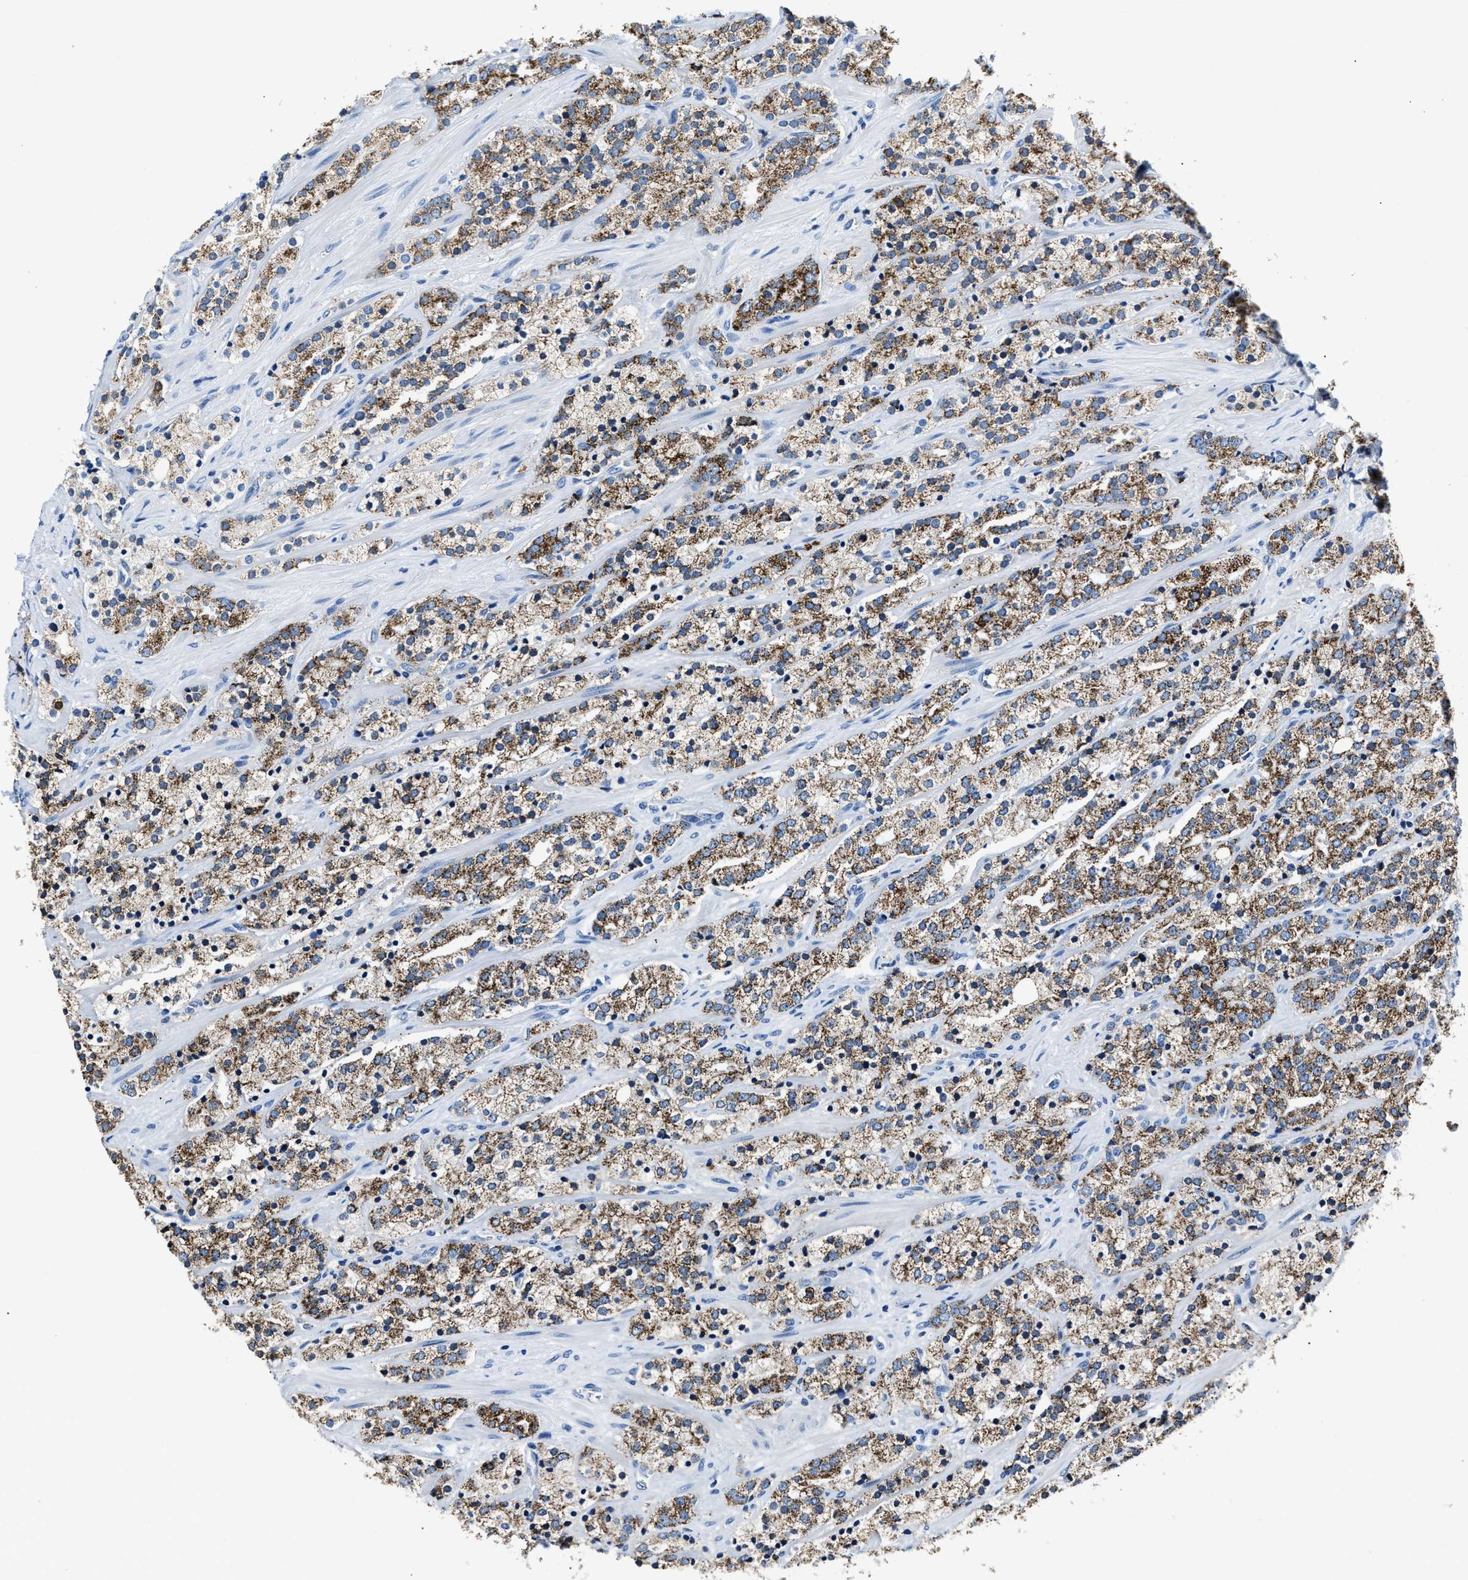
{"staining": {"intensity": "strong", "quantity": ">75%", "location": "cytoplasmic/membranous"}, "tissue": "prostate cancer", "cell_type": "Tumor cells", "image_type": "cancer", "snomed": [{"axis": "morphology", "description": "Adenocarcinoma, High grade"}, {"axis": "topography", "description": "Prostate"}], "caption": "A high-resolution photomicrograph shows IHC staining of adenocarcinoma (high-grade) (prostate), which exhibits strong cytoplasmic/membranous staining in approximately >75% of tumor cells.", "gene": "AMACR", "patient": {"sex": "male", "age": 71}}